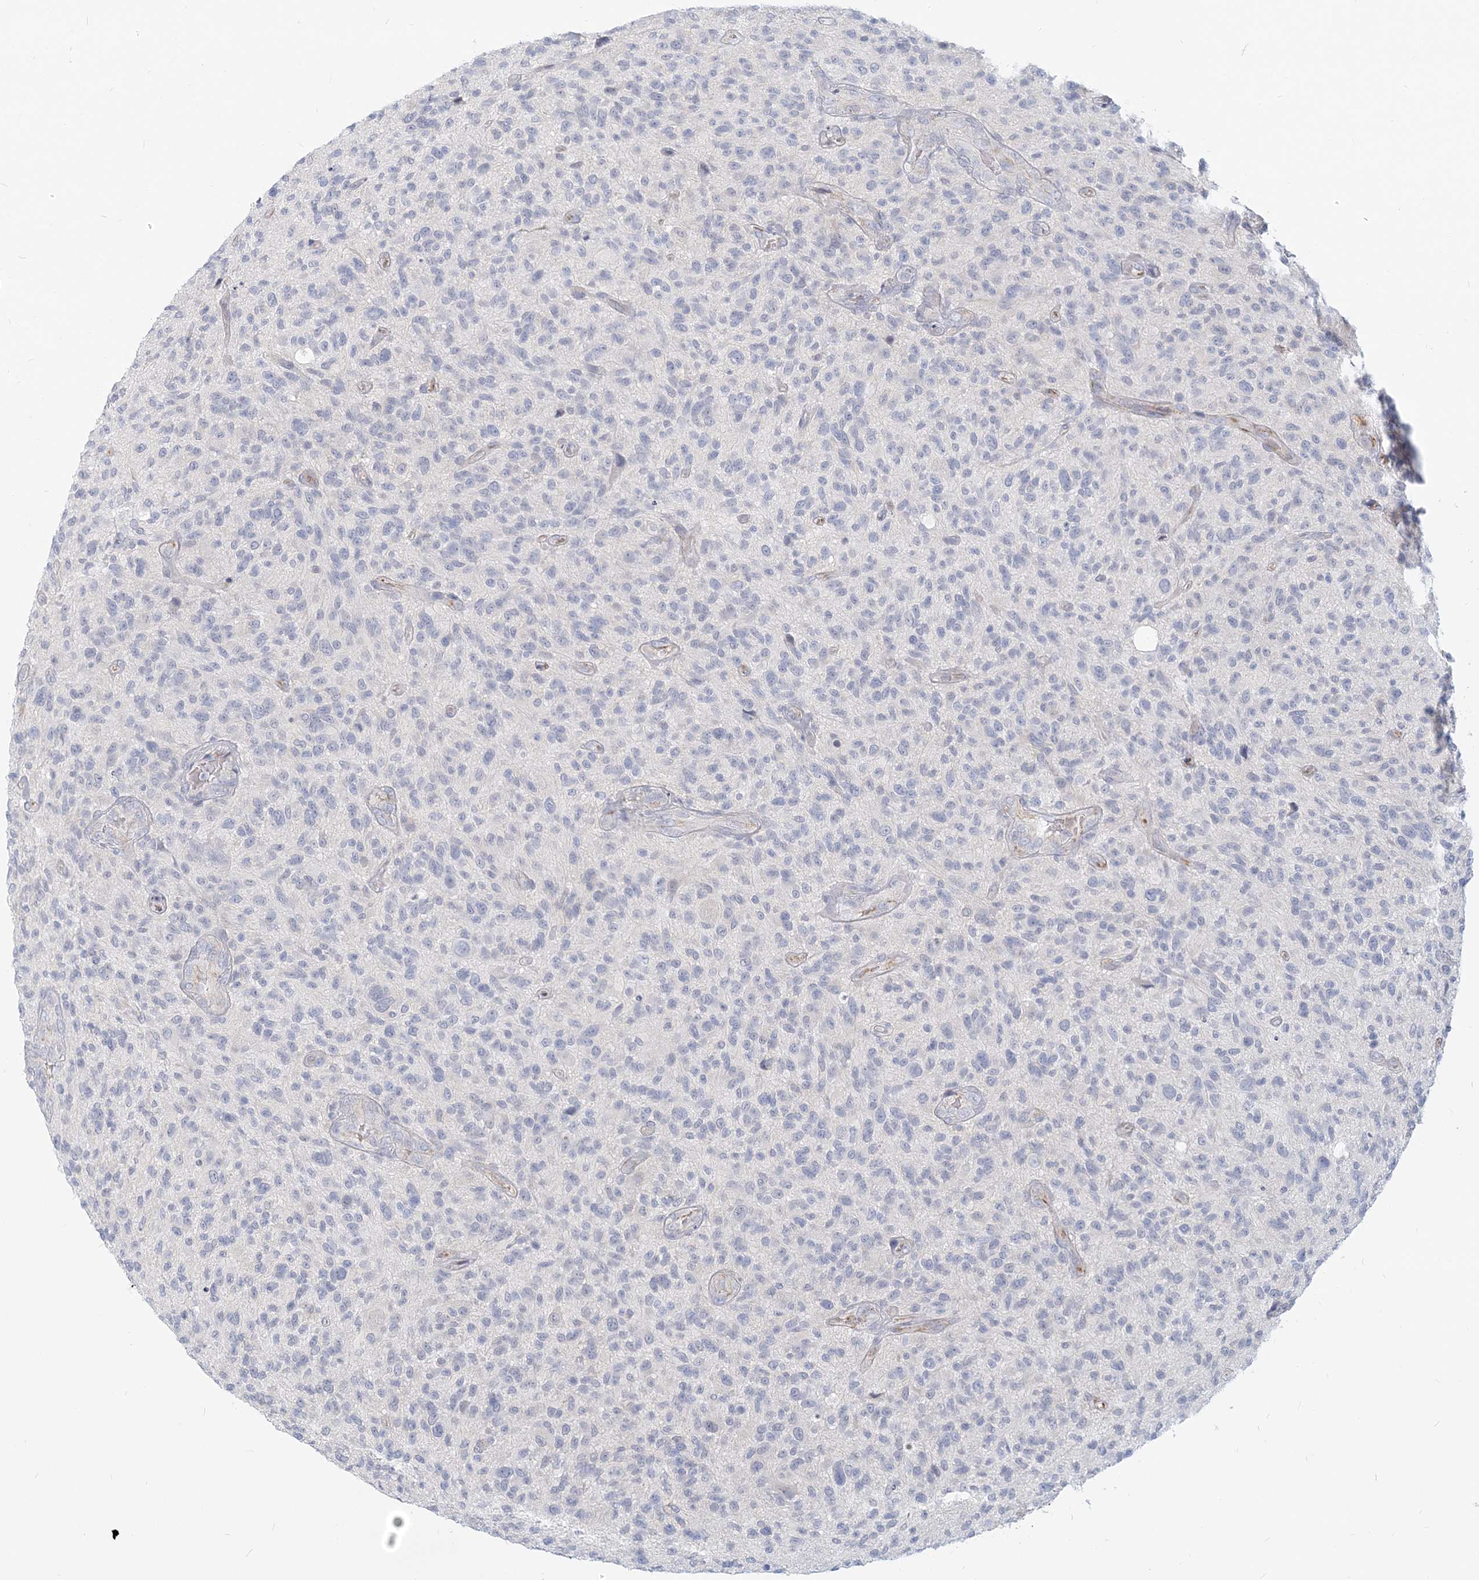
{"staining": {"intensity": "negative", "quantity": "none", "location": "none"}, "tissue": "glioma", "cell_type": "Tumor cells", "image_type": "cancer", "snomed": [{"axis": "morphology", "description": "Glioma, malignant, High grade"}, {"axis": "topography", "description": "Brain"}], "caption": "A high-resolution histopathology image shows IHC staining of glioma, which demonstrates no significant expression in tumor cells. (DAB (3,3'-diaminobenzidine) IHC, high magnification).", "gene": "GMPPA", "patient": {"sex": "male", "age": 47}}